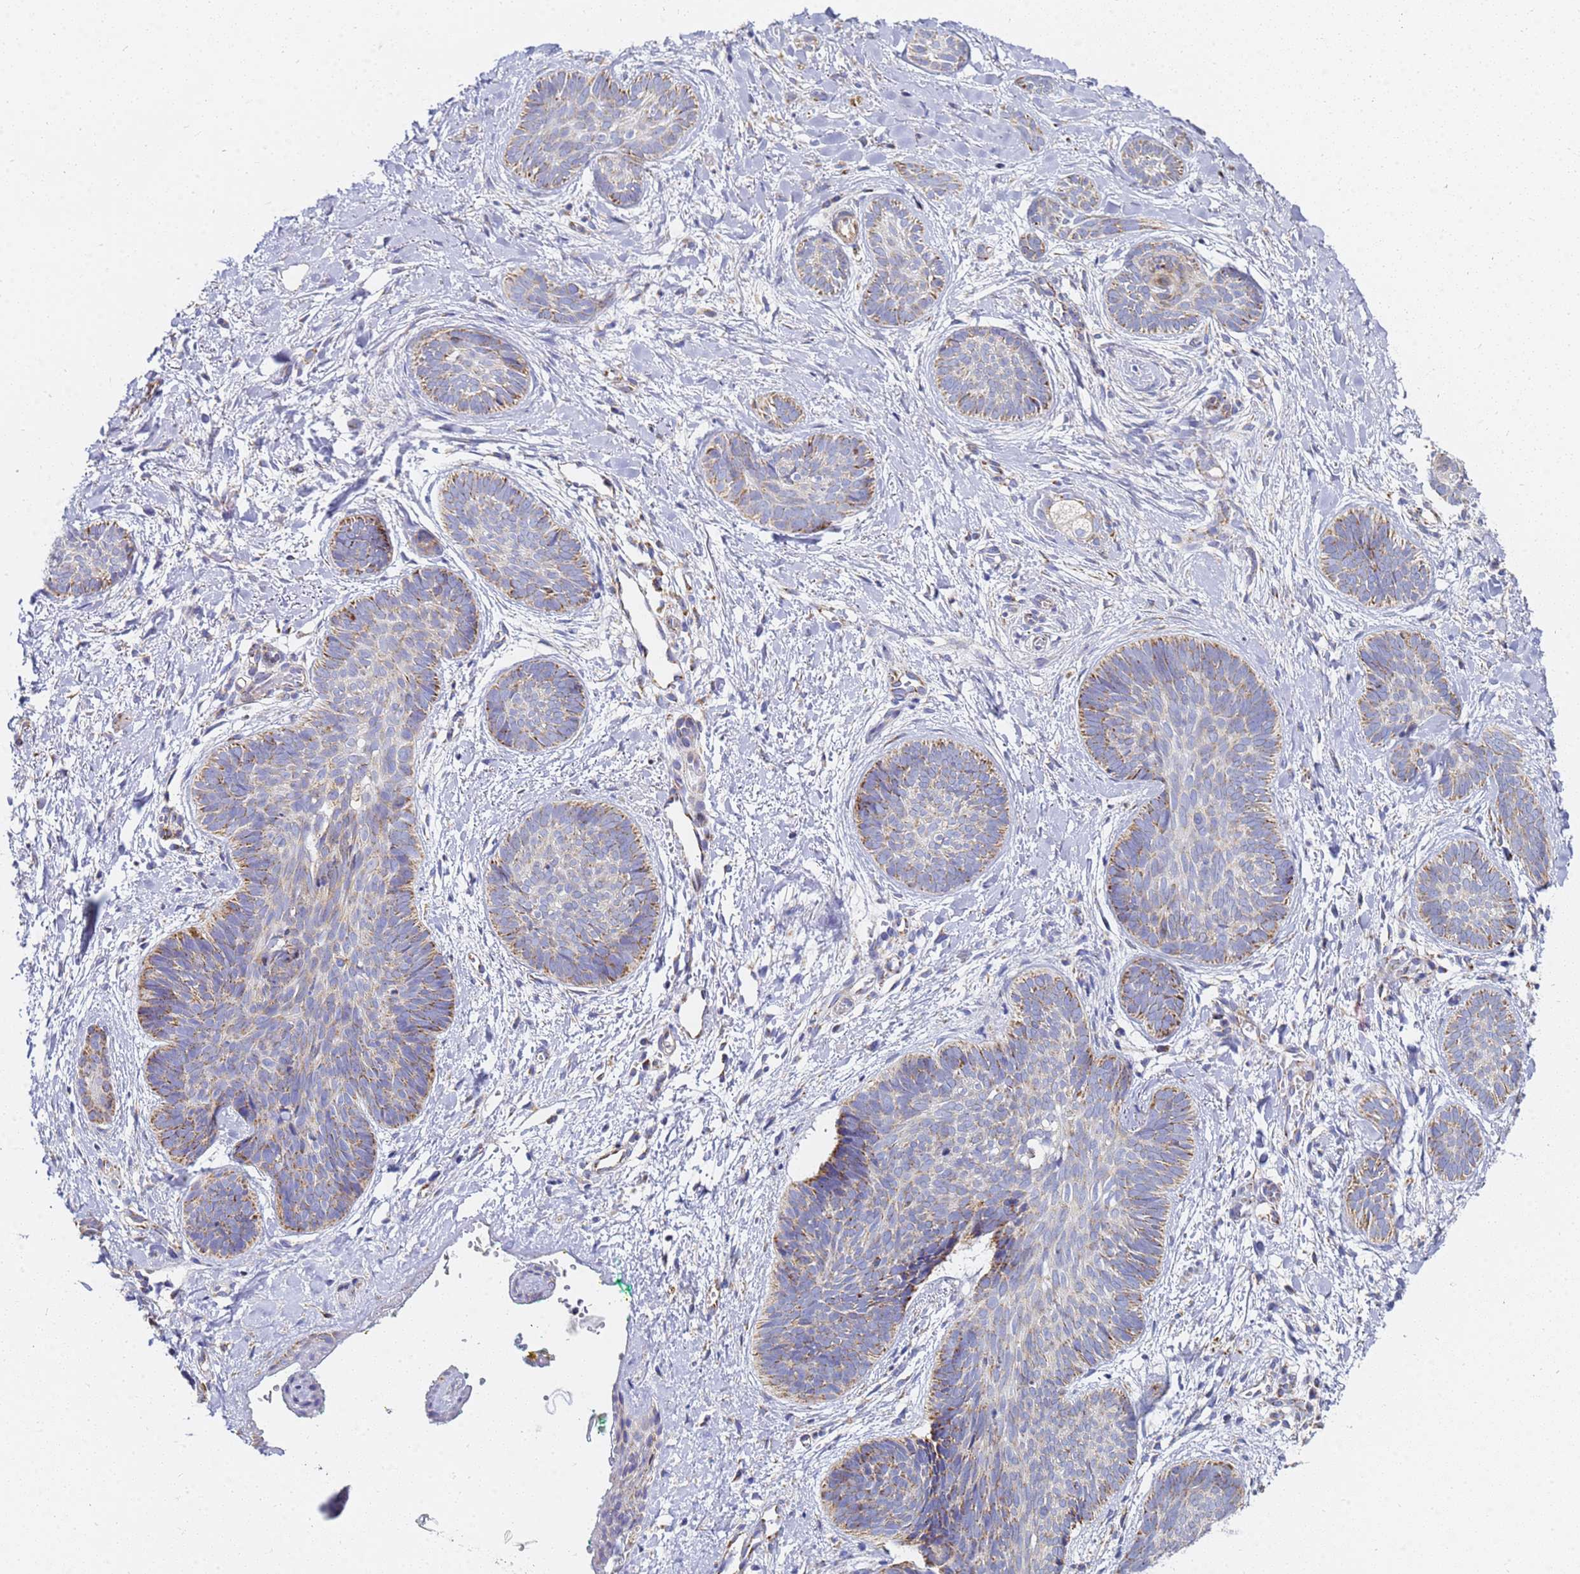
{"staining": {"intensity": "moderate", "quantity": ">75%", "location": "cytoplasmic/membranous"}, "tissue": "skin cancer", "cell_type": "Tumor cells", "image_type": "cancer", "snomed": [{"axis": "morphology", "description": "Basal cell carcinoma"}, {"axis": "topography", "description": "Skin"}], "caption": "A photomicrograph of human skin basal cell carcinoma stained for a protein reveals moderate cytoplasmic/membranous brown staining in tumor cells.", "gene": "CNIH4", "patient": {"sex": "female", "age": 81}}